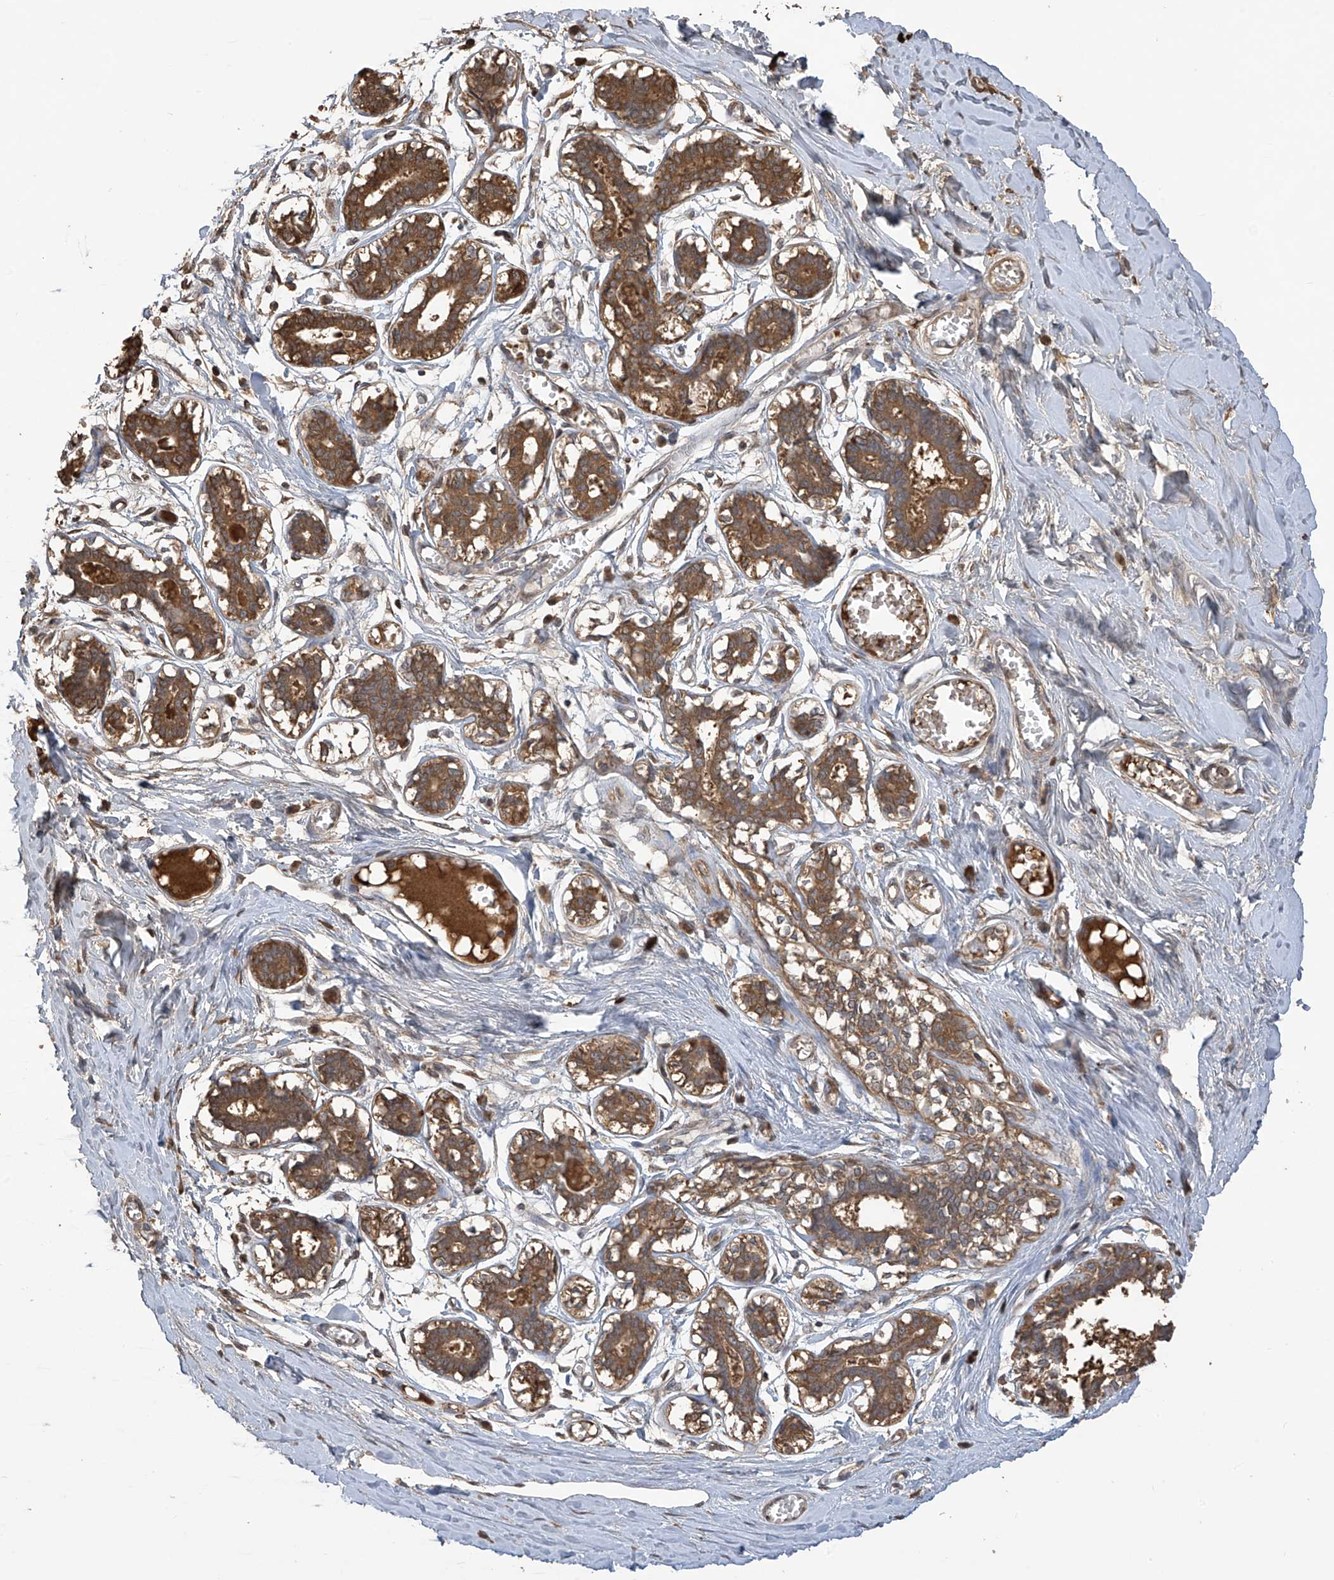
{"staining": {"intensity": "weak", "quantity": "25%-75%", "location": "cytoplasmic/membranous"}, "tissue": "breast", "cell_type": "Adipocytes", "image_type": "normal", "snomed": [{"axis": "morphology", "description": "Normal tissue, NOS"}, {"axis": "topography", "description": "Breast"}], "caption": "Immunohistochemical staining of benign human breast shows 25%-75% levels of weak cytoplasmic/membranous protein staining in about 25%-75% of adipocytes. (brown staining indicates protein expression, while blue staining denotes nuclei).", "gene": "PNPT1", "patient": {"sex": "female", "age": 27}}